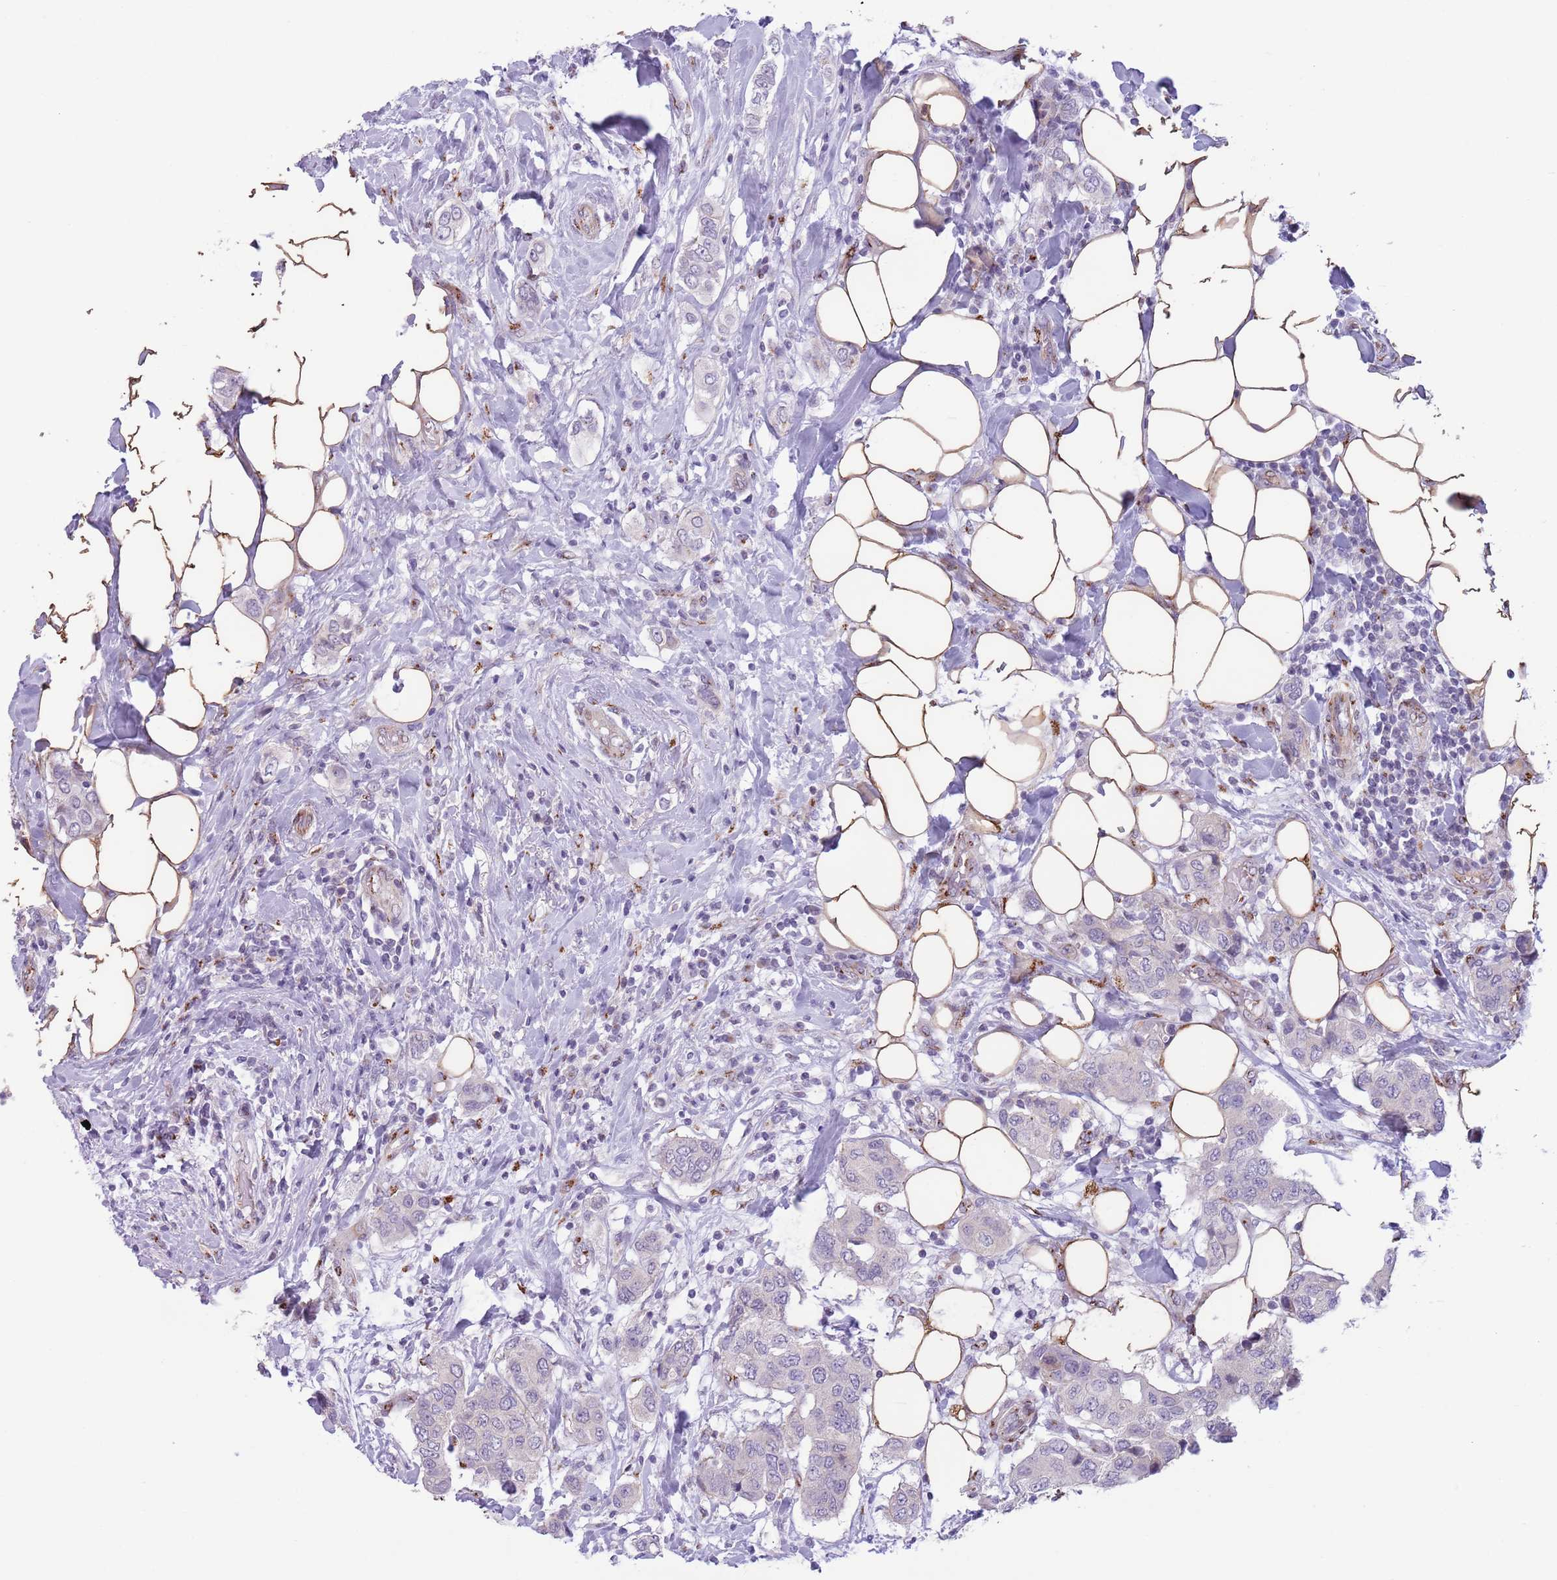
{"staining": {"intensity": "negative", "quantity": "none", "location": "none"}, "tissue": "breast cancer", "cell_type": "Tumor cells", "image_type": "cancer", "snomed": [{"axis": "morphology", "description": "Lobular carcinoma"}, {"axis": "topography", "description": "Breast"}], "caption": "Image shows no protein positivity in tumor cells of breast cancer tissue.", "gene": "C20orf96", "patient": {"sex": "female", "age": 51}}